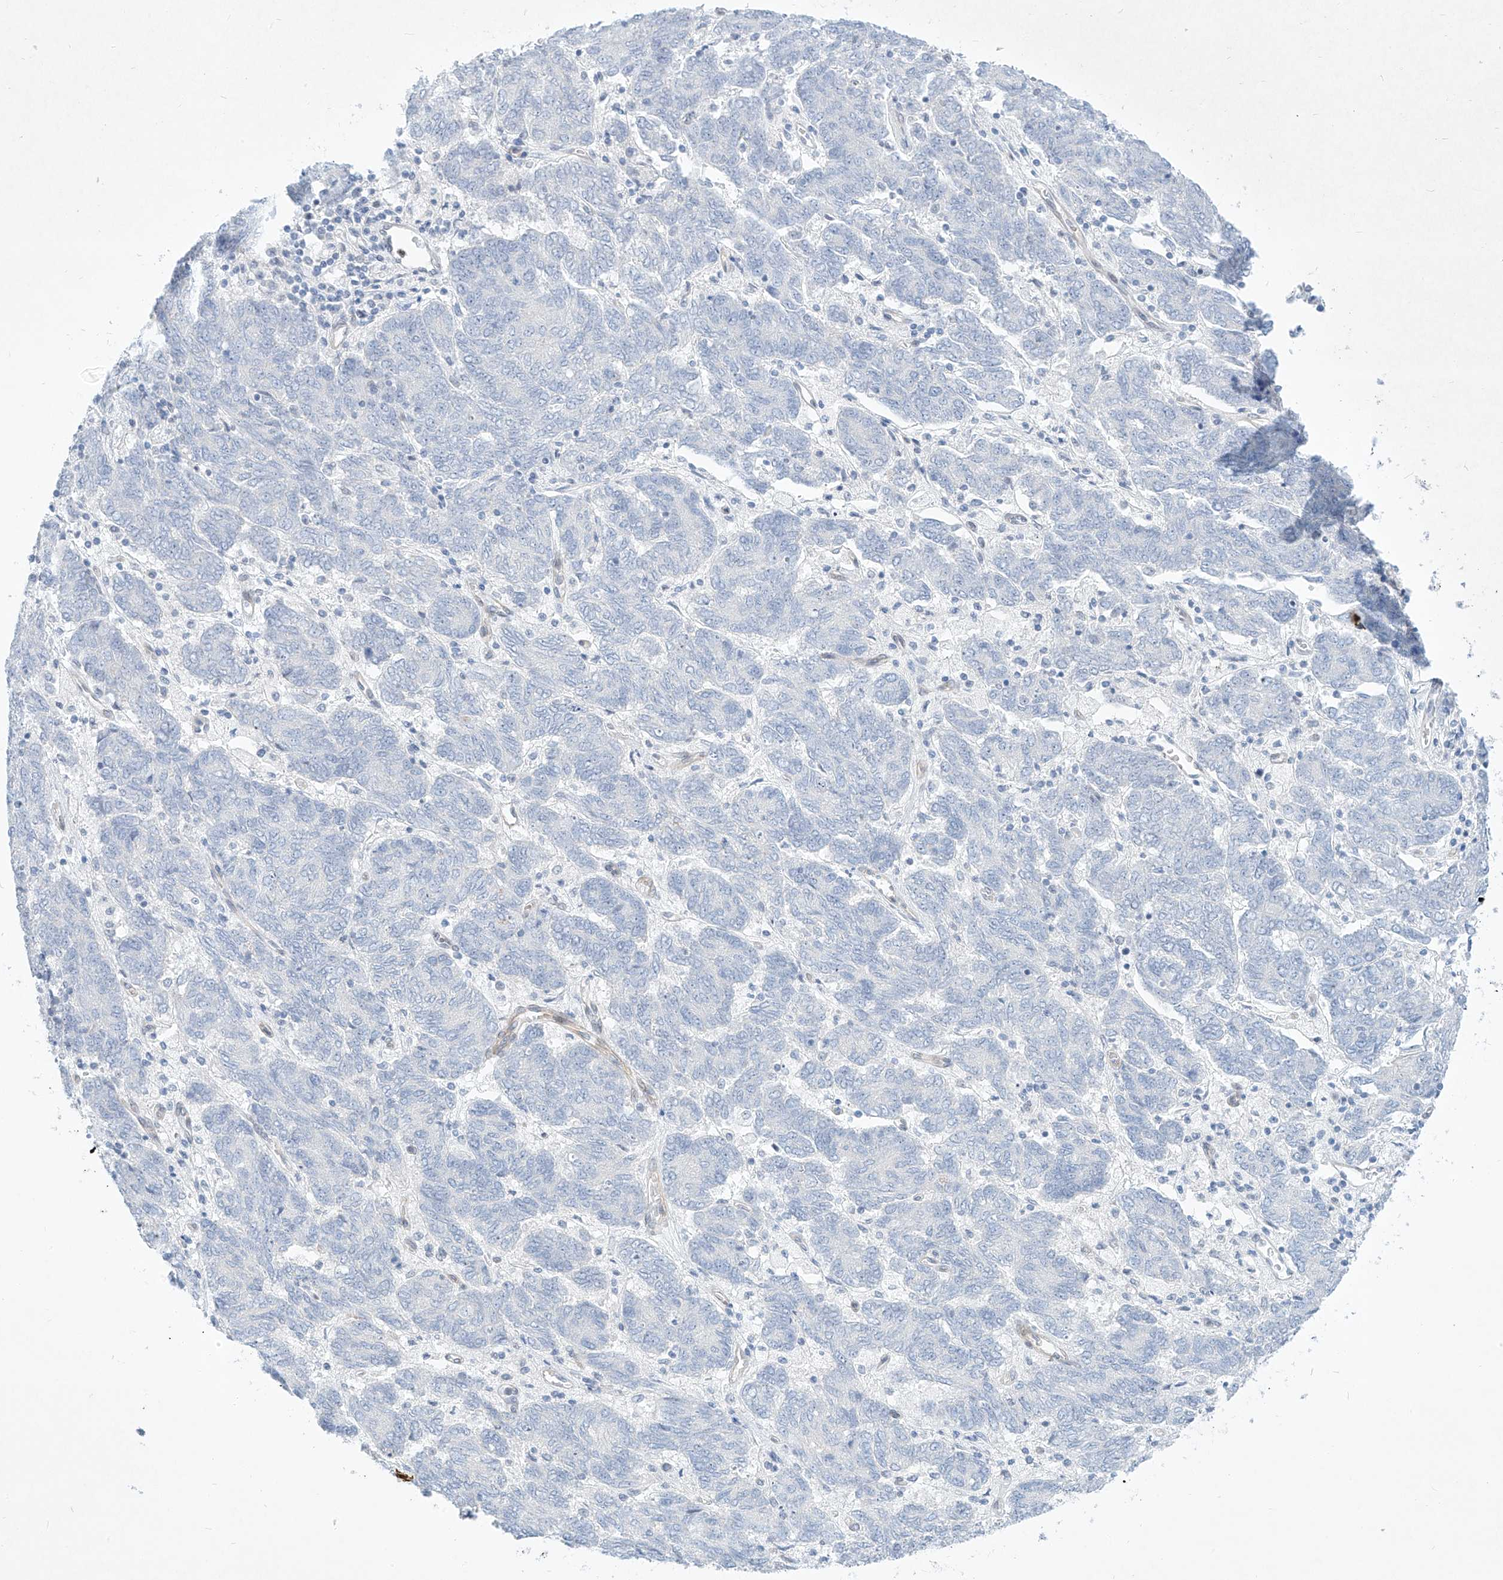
{"staining": {"intensity": "negative", "quantity": "none", "location": "none"}, "tissue": "endometrial cancer", "cell_type": "Tumor cells", "image_type": "cancer", "snomed": [{"axis": "morphology", "description": "Adenocarcinoma, NOS"}, {"axis": "topography", "description": "Endometrium"}], "caption": "IHC photomicrograph of endometrial cancer (adenocarcinoma) stained for a protein (brown), which displays no expression in tumor cells.", "gene": "REEP2", "patient": {"sex": "female", "age": 80}}